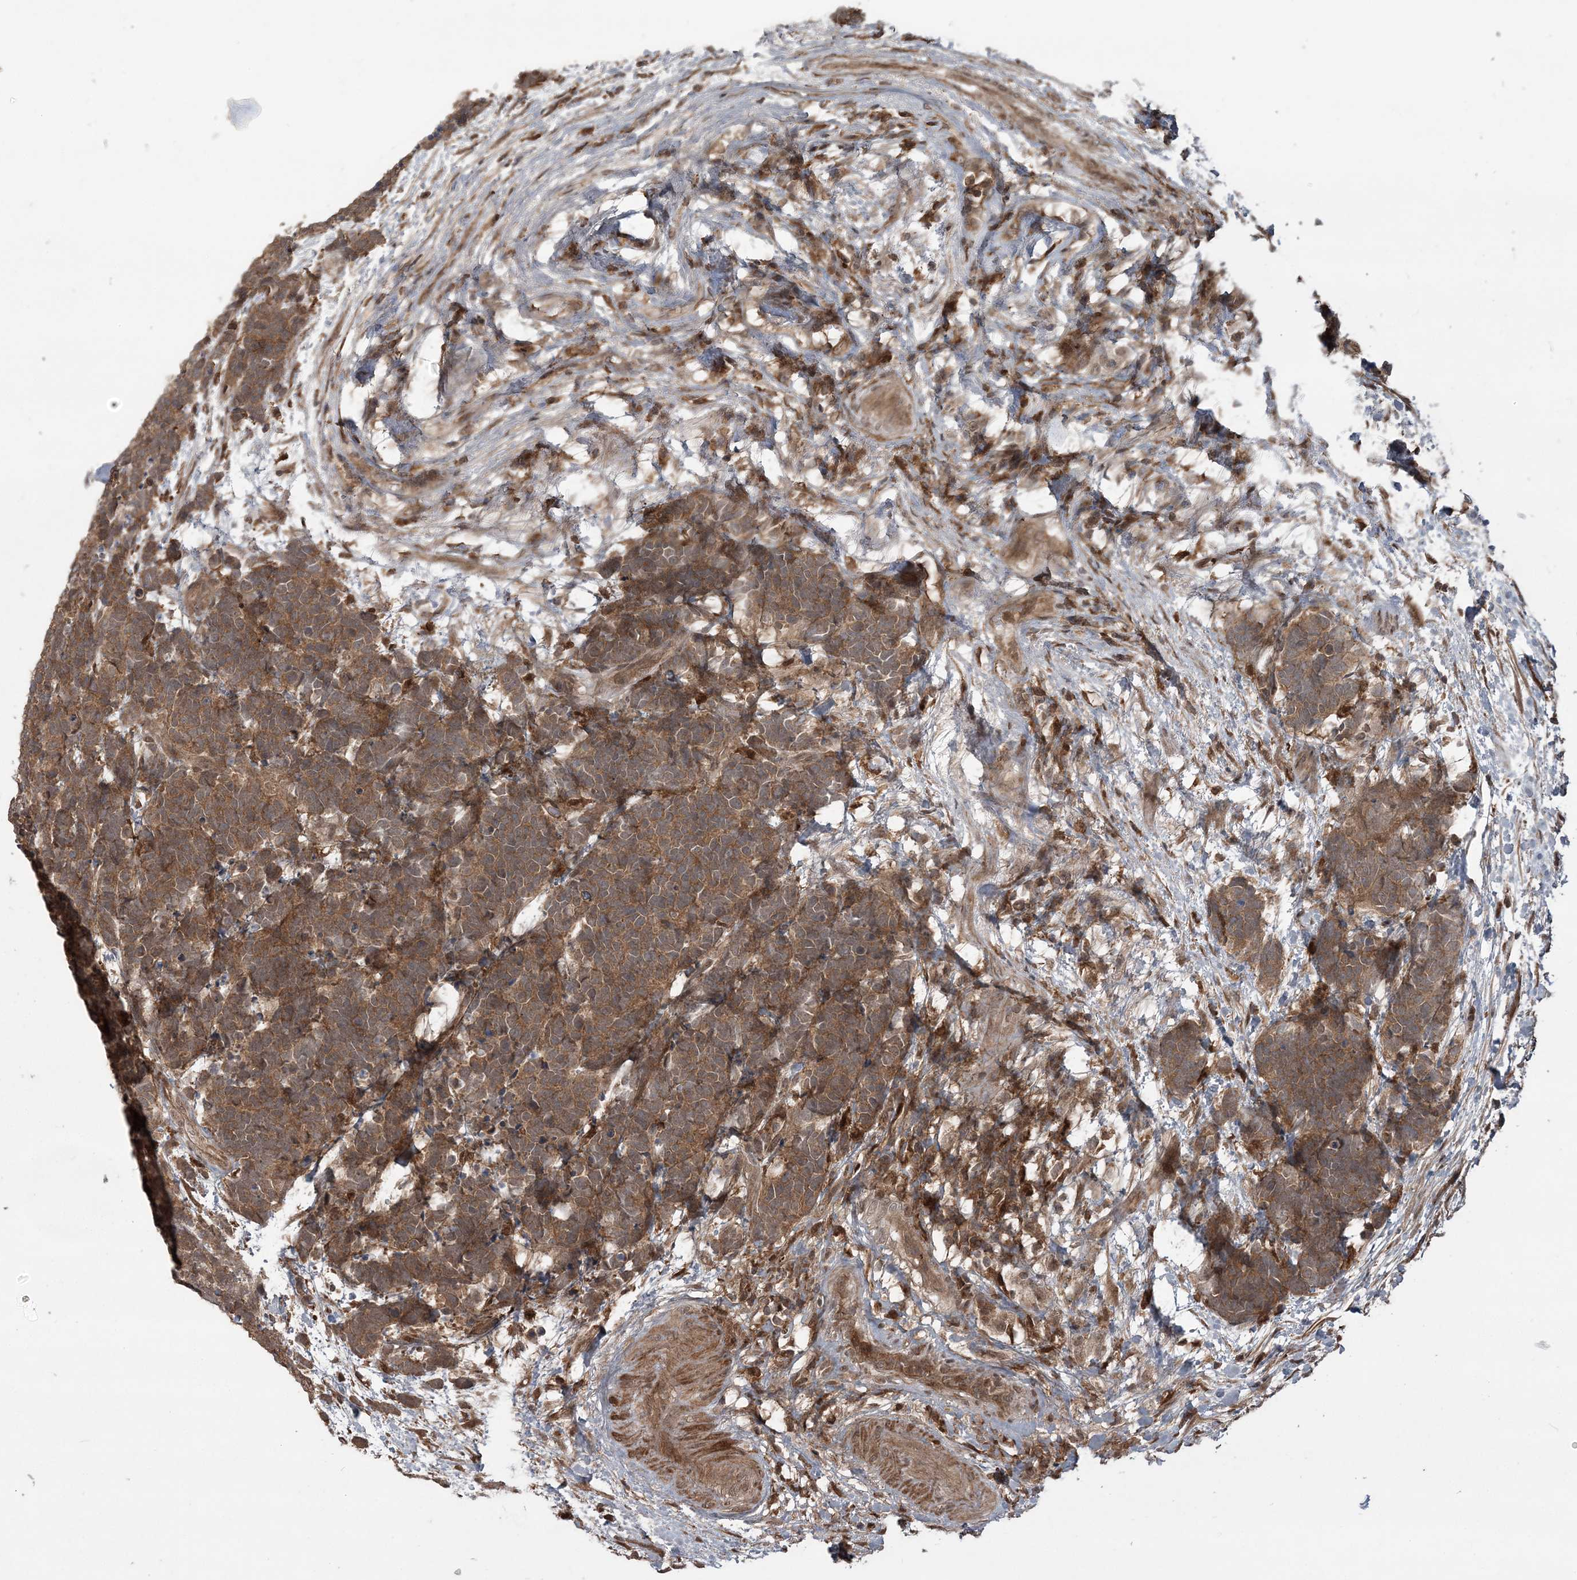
{"staining": {"intensity": "strong", "quantity": ">75%", "location": "cytoplasmic/membranous"}, "tissue": "carcinoid", "cell_type": "Tumor cells", "image_type": "cancer", "snomed": [{"axis": "morphology", "description": "Carcinoma, NOS"}, {"axis": "morphology", "description": "Carcinoid, malignant, NOS"}, {"axis": "topography", "description": "Urinary bladder"}], "caption": "Strong cytoplasmic/membranous protein staining is seen in approximately >75% of tumor cells in carcinoid.", "gene": "LACC1", "patient": {"sex": "male", "age": 57}}